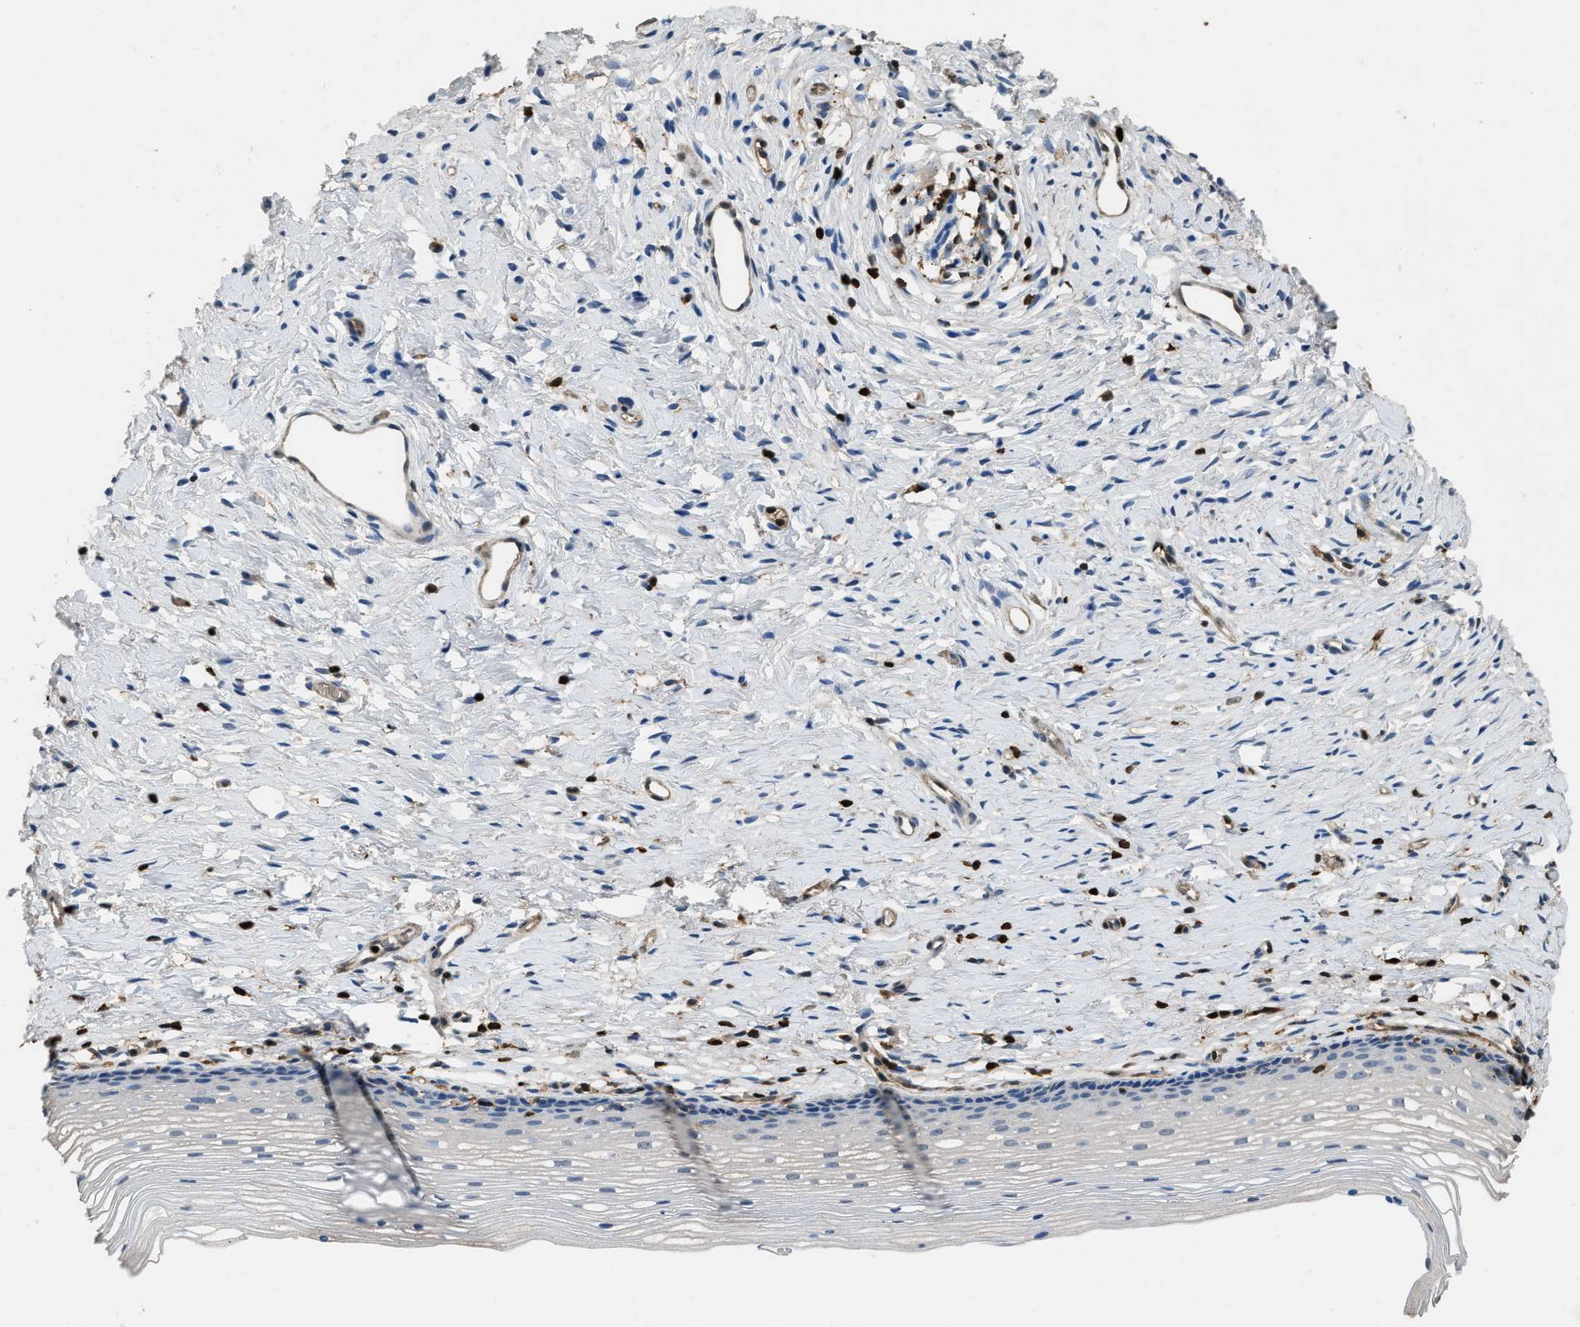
{"staining": {"intensity": "negative", "quantity": "none", "location": "none"}, "tissue": "cervix", "cell_type": "Glandular cells", "image_type": "normal", "snomed": [{"axis": "morphology", "description": "Normal tissue, NOS"}, {"axis": "topography", "description": "Cervix"}], "caption": "DAB (3,3'-diaminobenzidine) immunohistochemical staining of benign cervix reveals no significant expression in glandular cells. (DAB (3,3'-diaminobenzidine) immunohistochemistry, high magnification).", "gene": "ARHGDIB", "patient": {"sex": "female", "age": 77}}